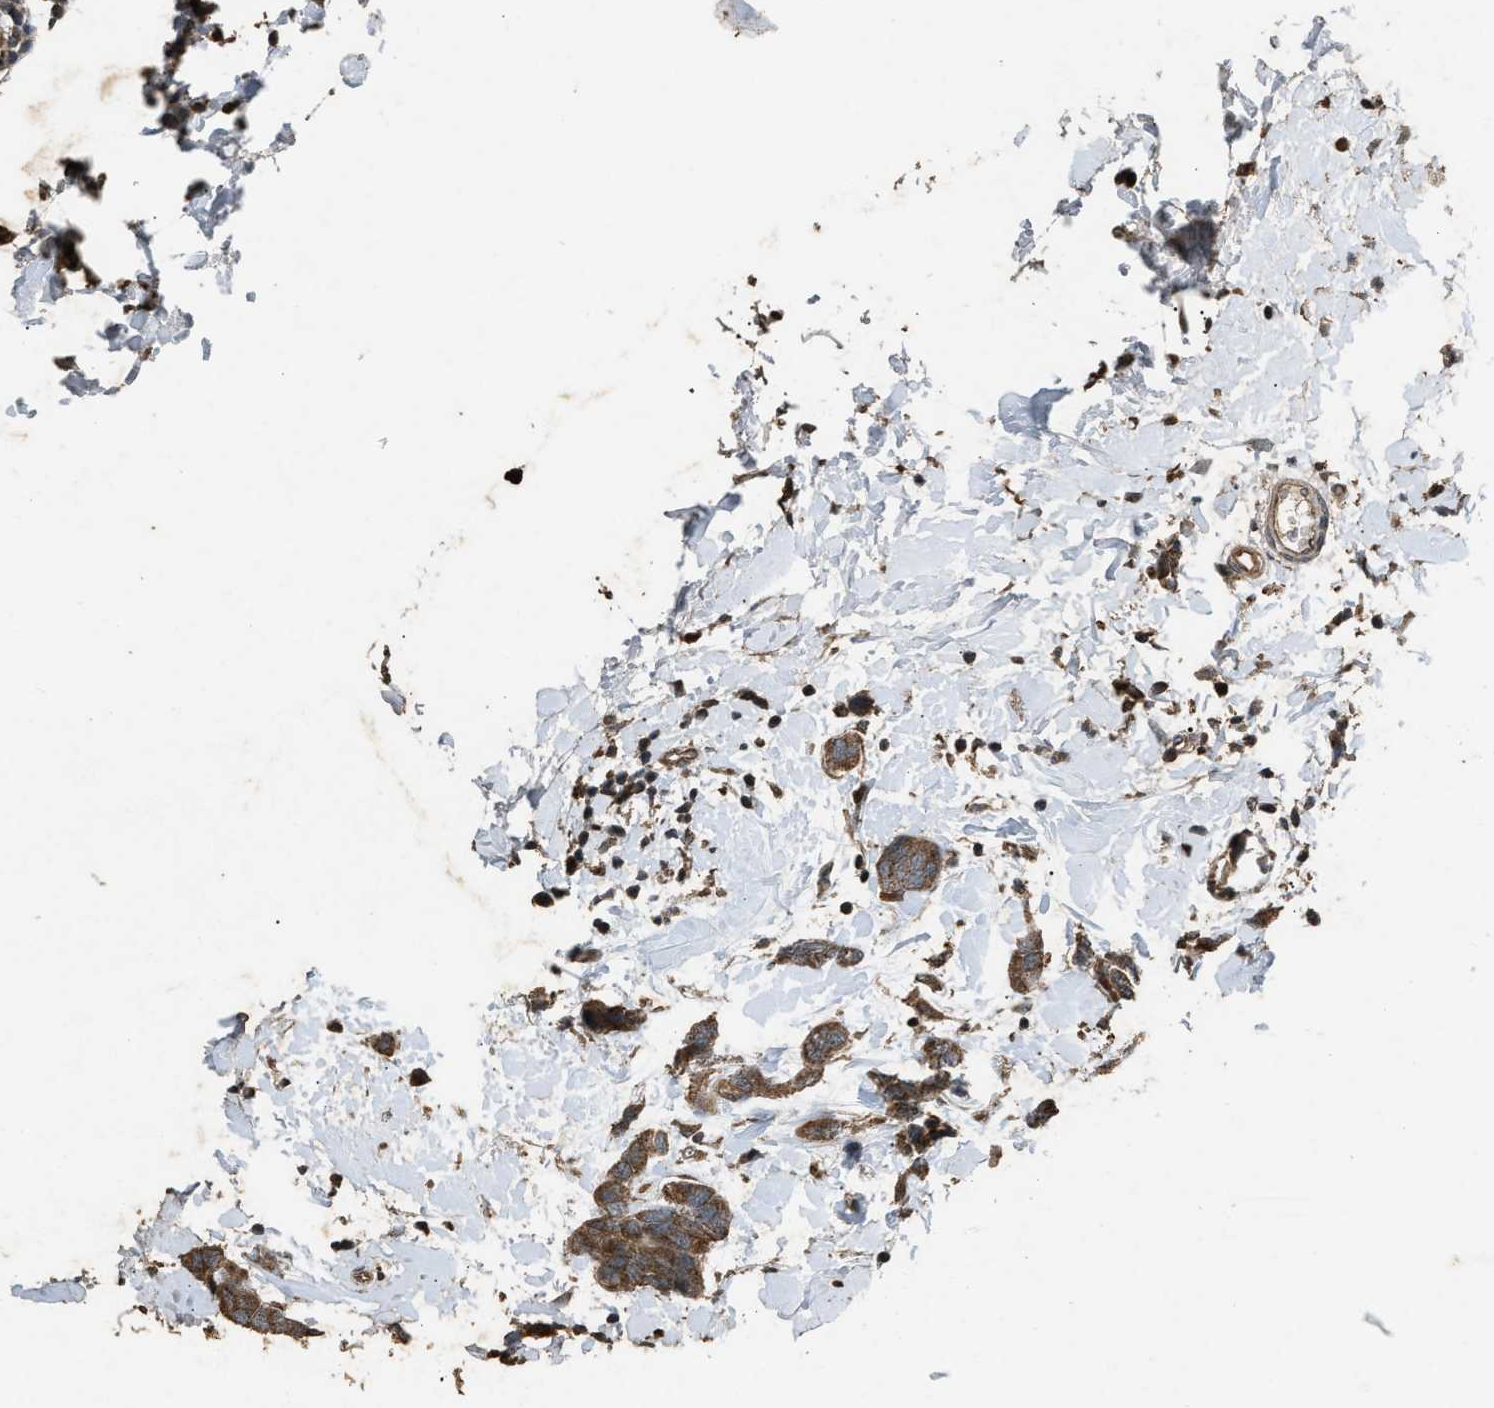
{"staining": {"intensity": "moderate", "quantity": ">75%", "location": "cytoplasmic/membranous"}, "tissue": "breast cancer", "cell_type": "Tumor cells", "image_type": "cancer", "snomed": [{"axis": "morphology", "description": "Normal tissue, NOS"}, {"axis": "morphology", "description": "Duct carcinoma"}, {"axis": "topography", "description": "Breast"}], "caption": "Moderate cytoplasmic/membranous expression for a protein is seen in approximately >75% of tumor cells of infiltrating ductal carcinoma (breast) using IHC.", "gene": "PSMD1", "patient": {"sex": "female", "age": 50}}